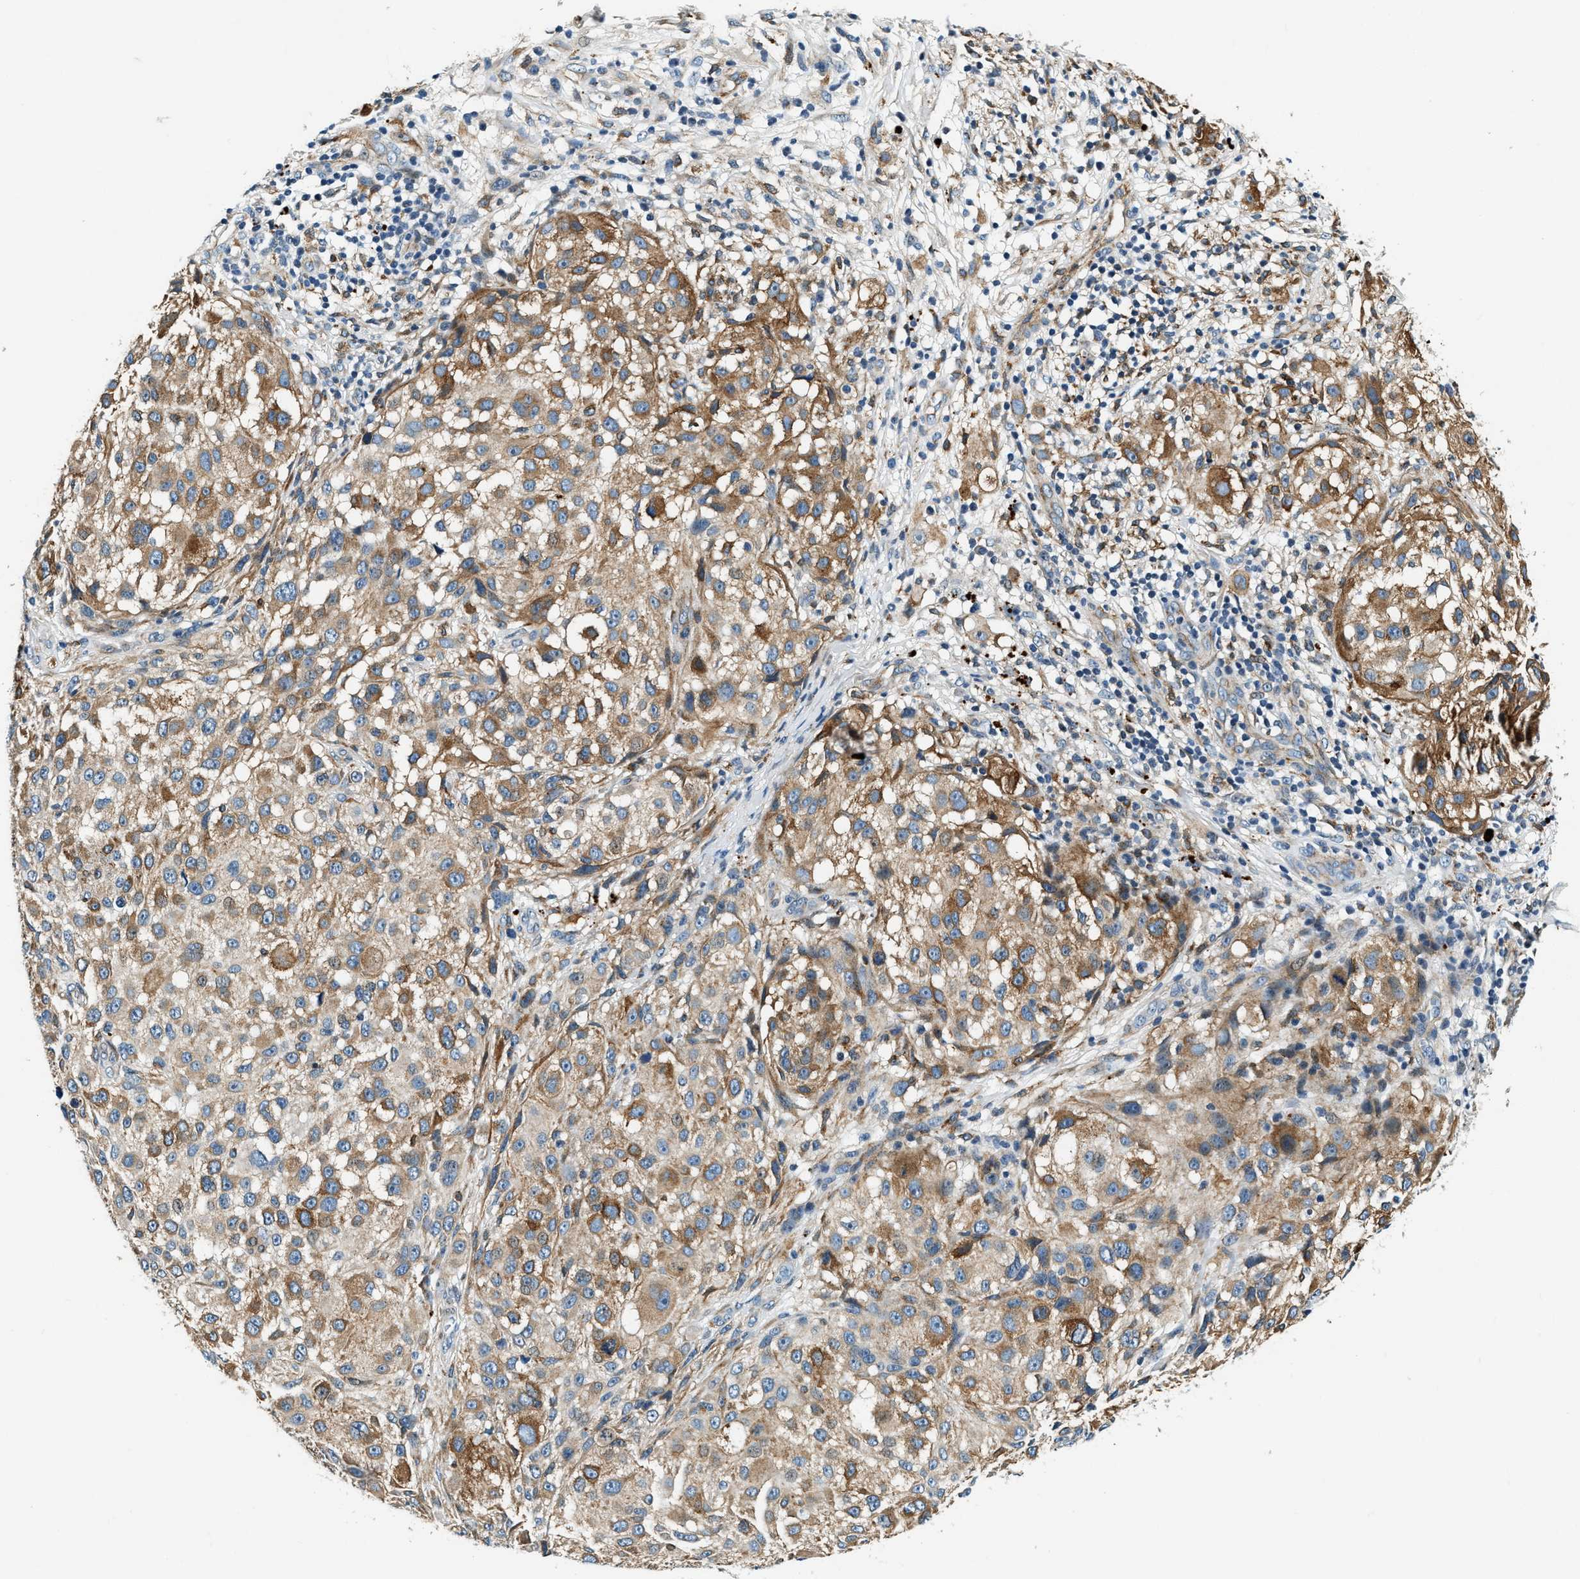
{"staining": {"intensity": "moderate", "quantity": ">75%", "location": "cytoplasmic/membranous"}, "tissue": "melanoma", "cell_type": "Tumor cells", "image_type": "cancer", "snomed": [{"axis": "morphology", "description": "Necrosis, NOS"}, {"axis": "morphology", "description": "Malignant melanoma, NOS"}, {"axis": "topography", "description": "Skin"}], "caption": "Malignant melanoma stained with a brown dye shows moderate cytoplasmic/membranous positive positivity in about >75% of tumor cells.", "gene": "C2orf66", "patient": {"sex": "female", "age": 87}}